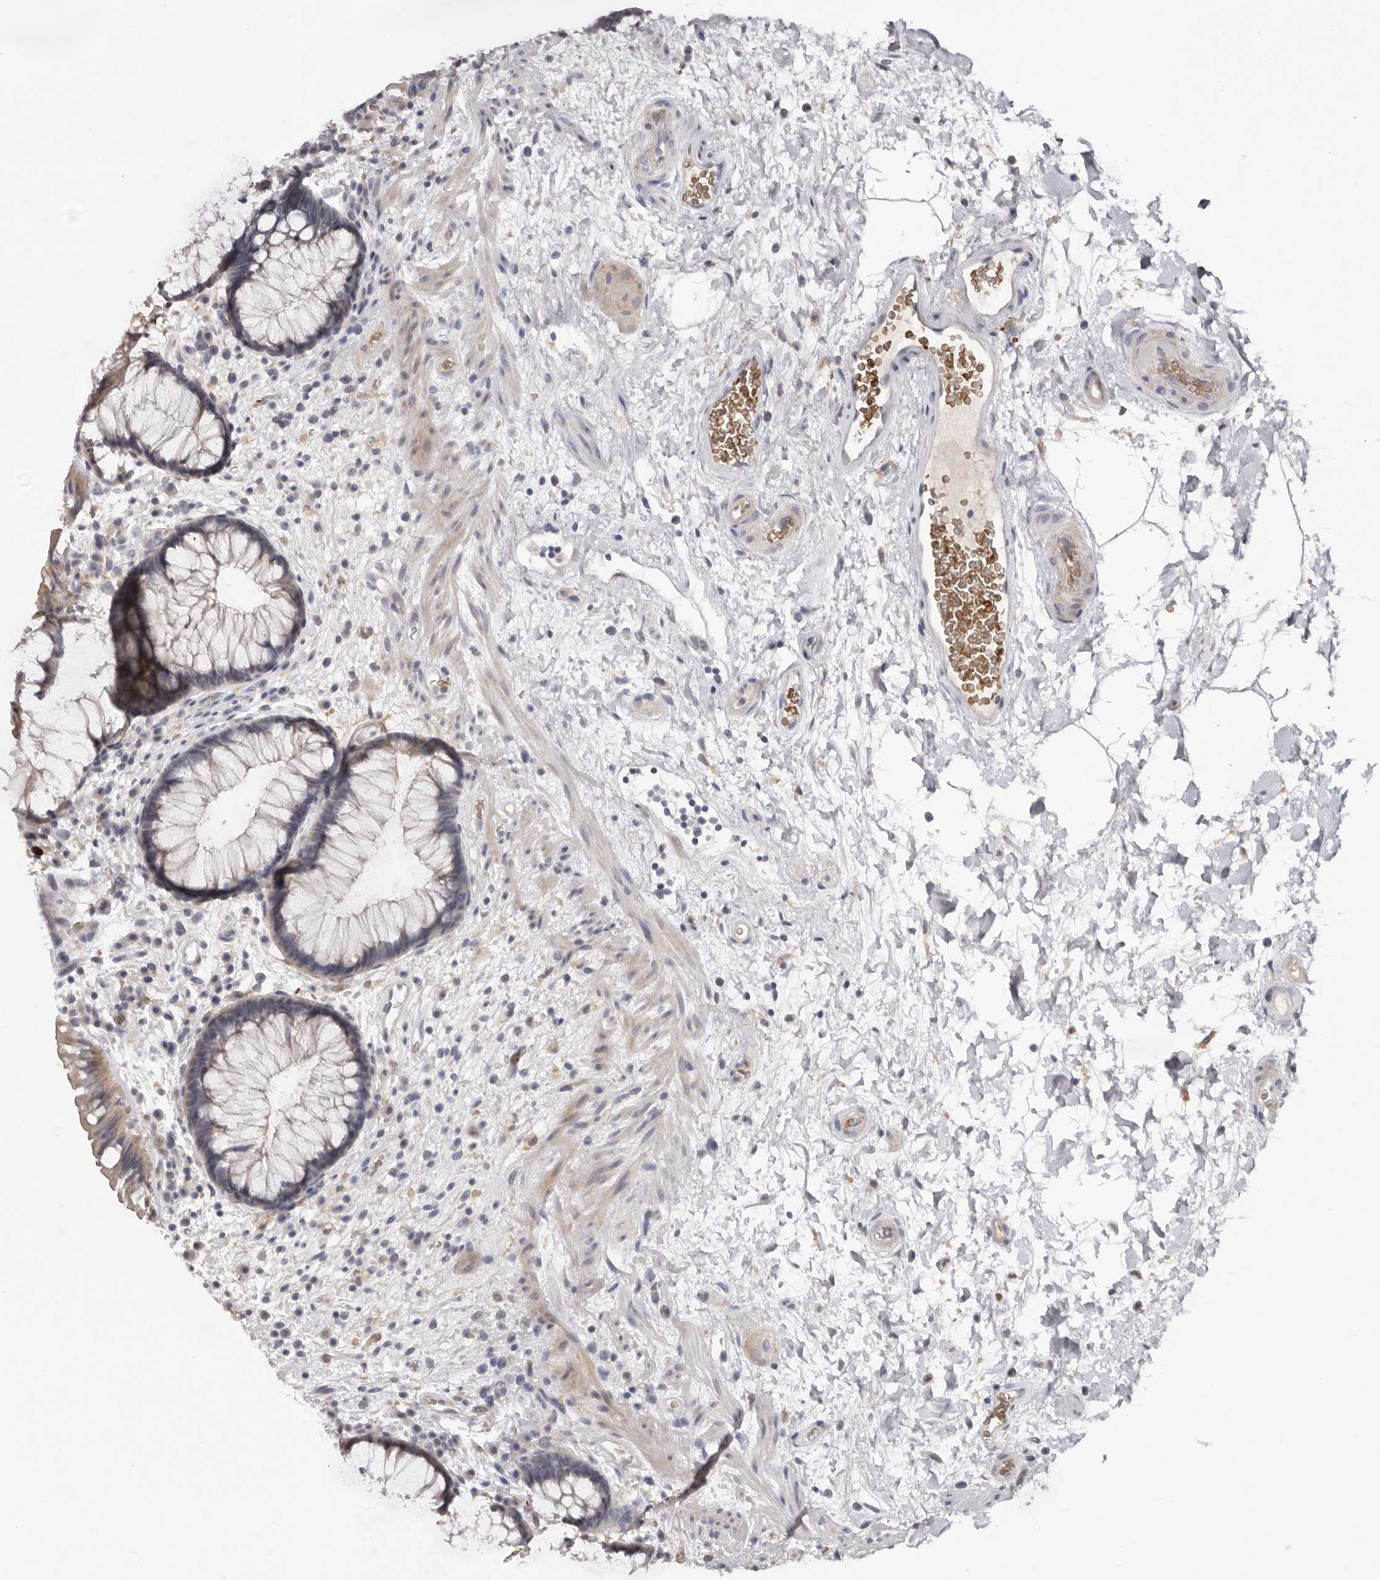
{"staining": {"intensity": "weak", "quantity": "<25%", "location": "cytoplasmic/membranous"}, "tissue": "rectum", "cell_type": "Glandular cells", "image_type": "normal", "snomed": [{"axis": "morphology", "description": "Normal tissue, NOS"}, {"axis": "topography", "description": "Rectum"}], "caption": "This is an immunohistochemistry photomicrograph of unremarkable rectum. There is no positivity in glandular cells.", "gene": "TNR", "patient": {"sex": "male", "age": 51}}